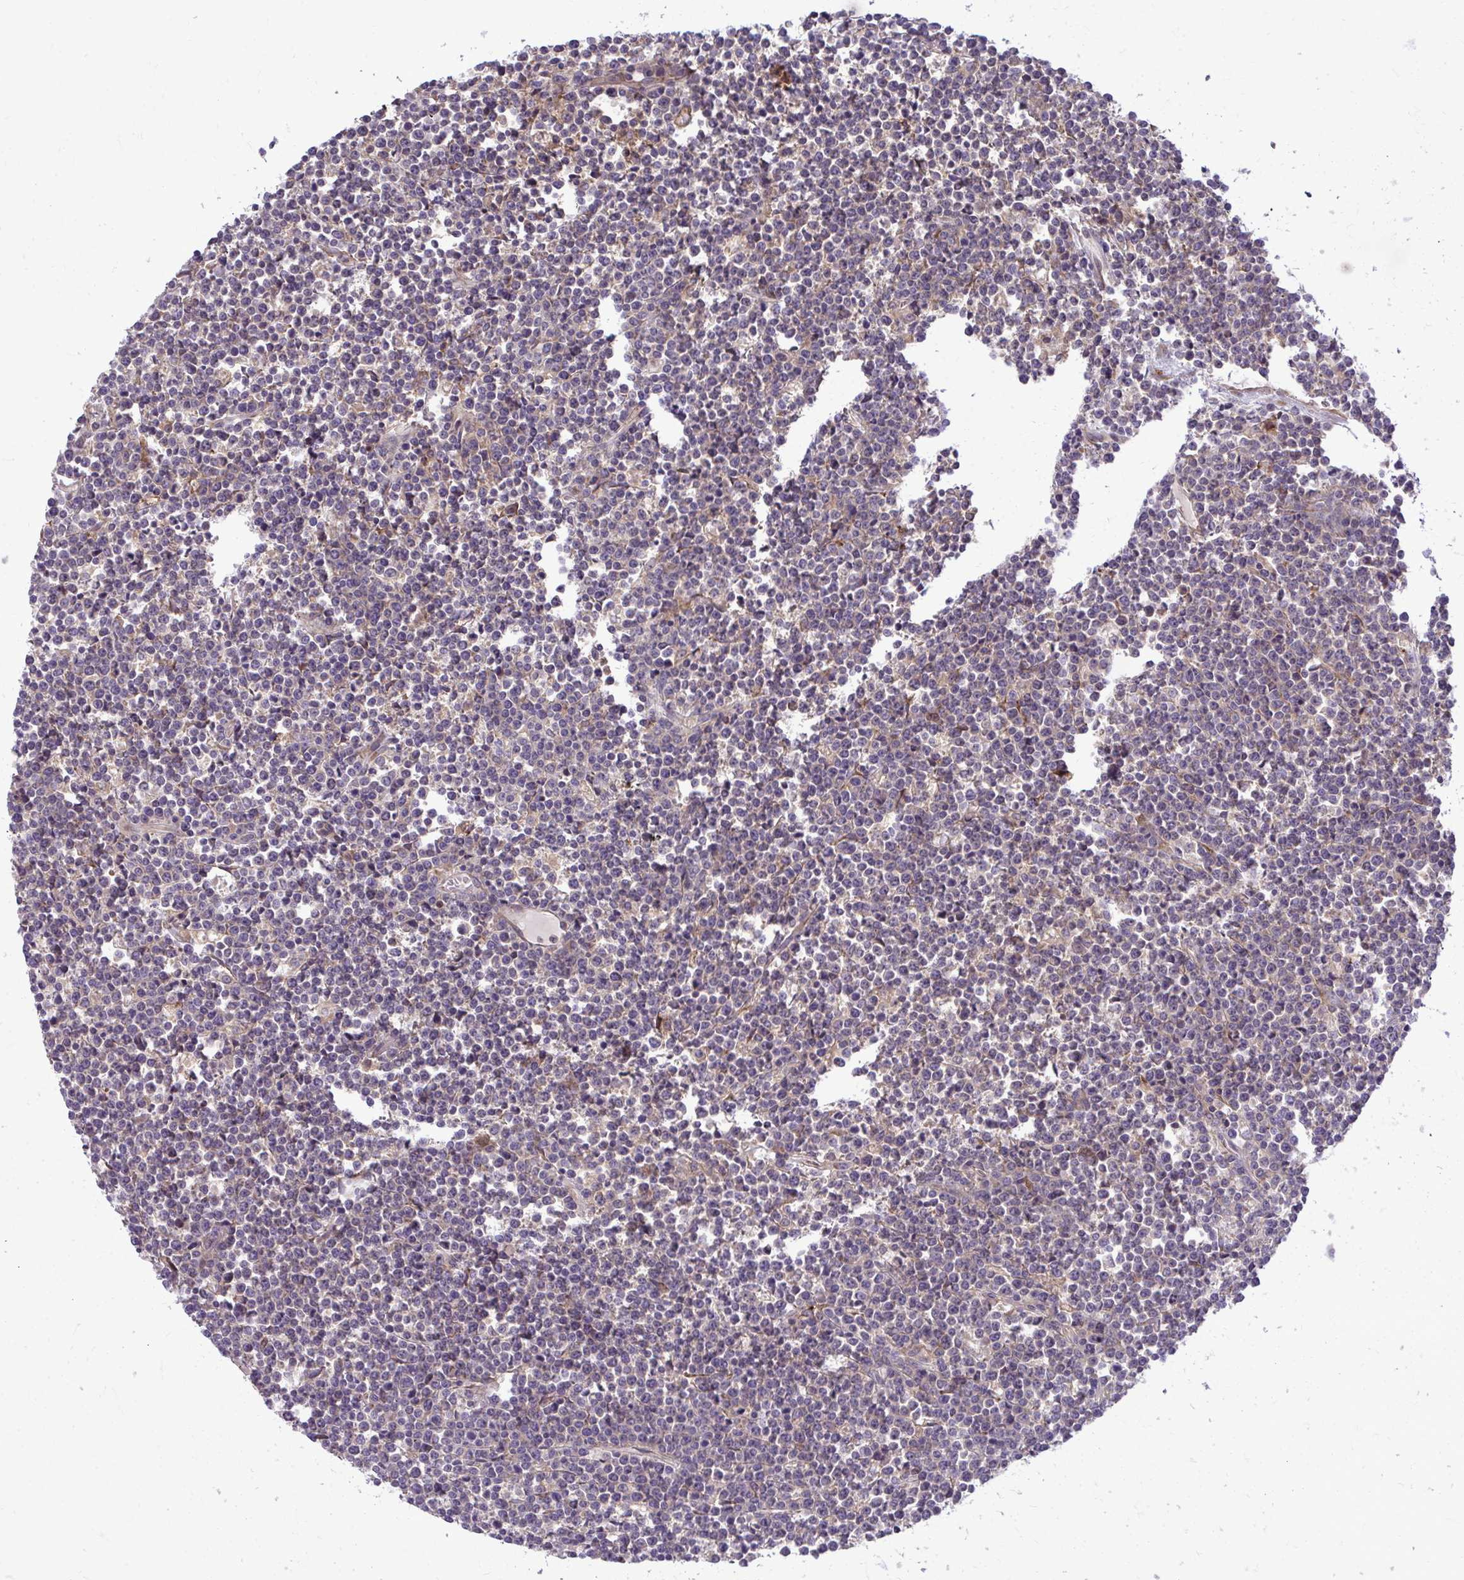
{"staining": {"intensity": "negative", "quantity": "none", "location": "none"}, "tissue": "lymphoma", "cell_type": "Tumor cells", "image_type": "cancer", "snomed": [{"axis": "morphology", "description": "Malignant lymphoma, non-Hodgkin's type, High grade"}, {"axis": "topography", "description": "Ovary"}], "caption": "An IHC photomicrograph of lymphoma is shown. There is no staining in tumor cells of lymphoma.", "gene": "OXNAD1", "patient": {"sex": "female", "age": 56}}